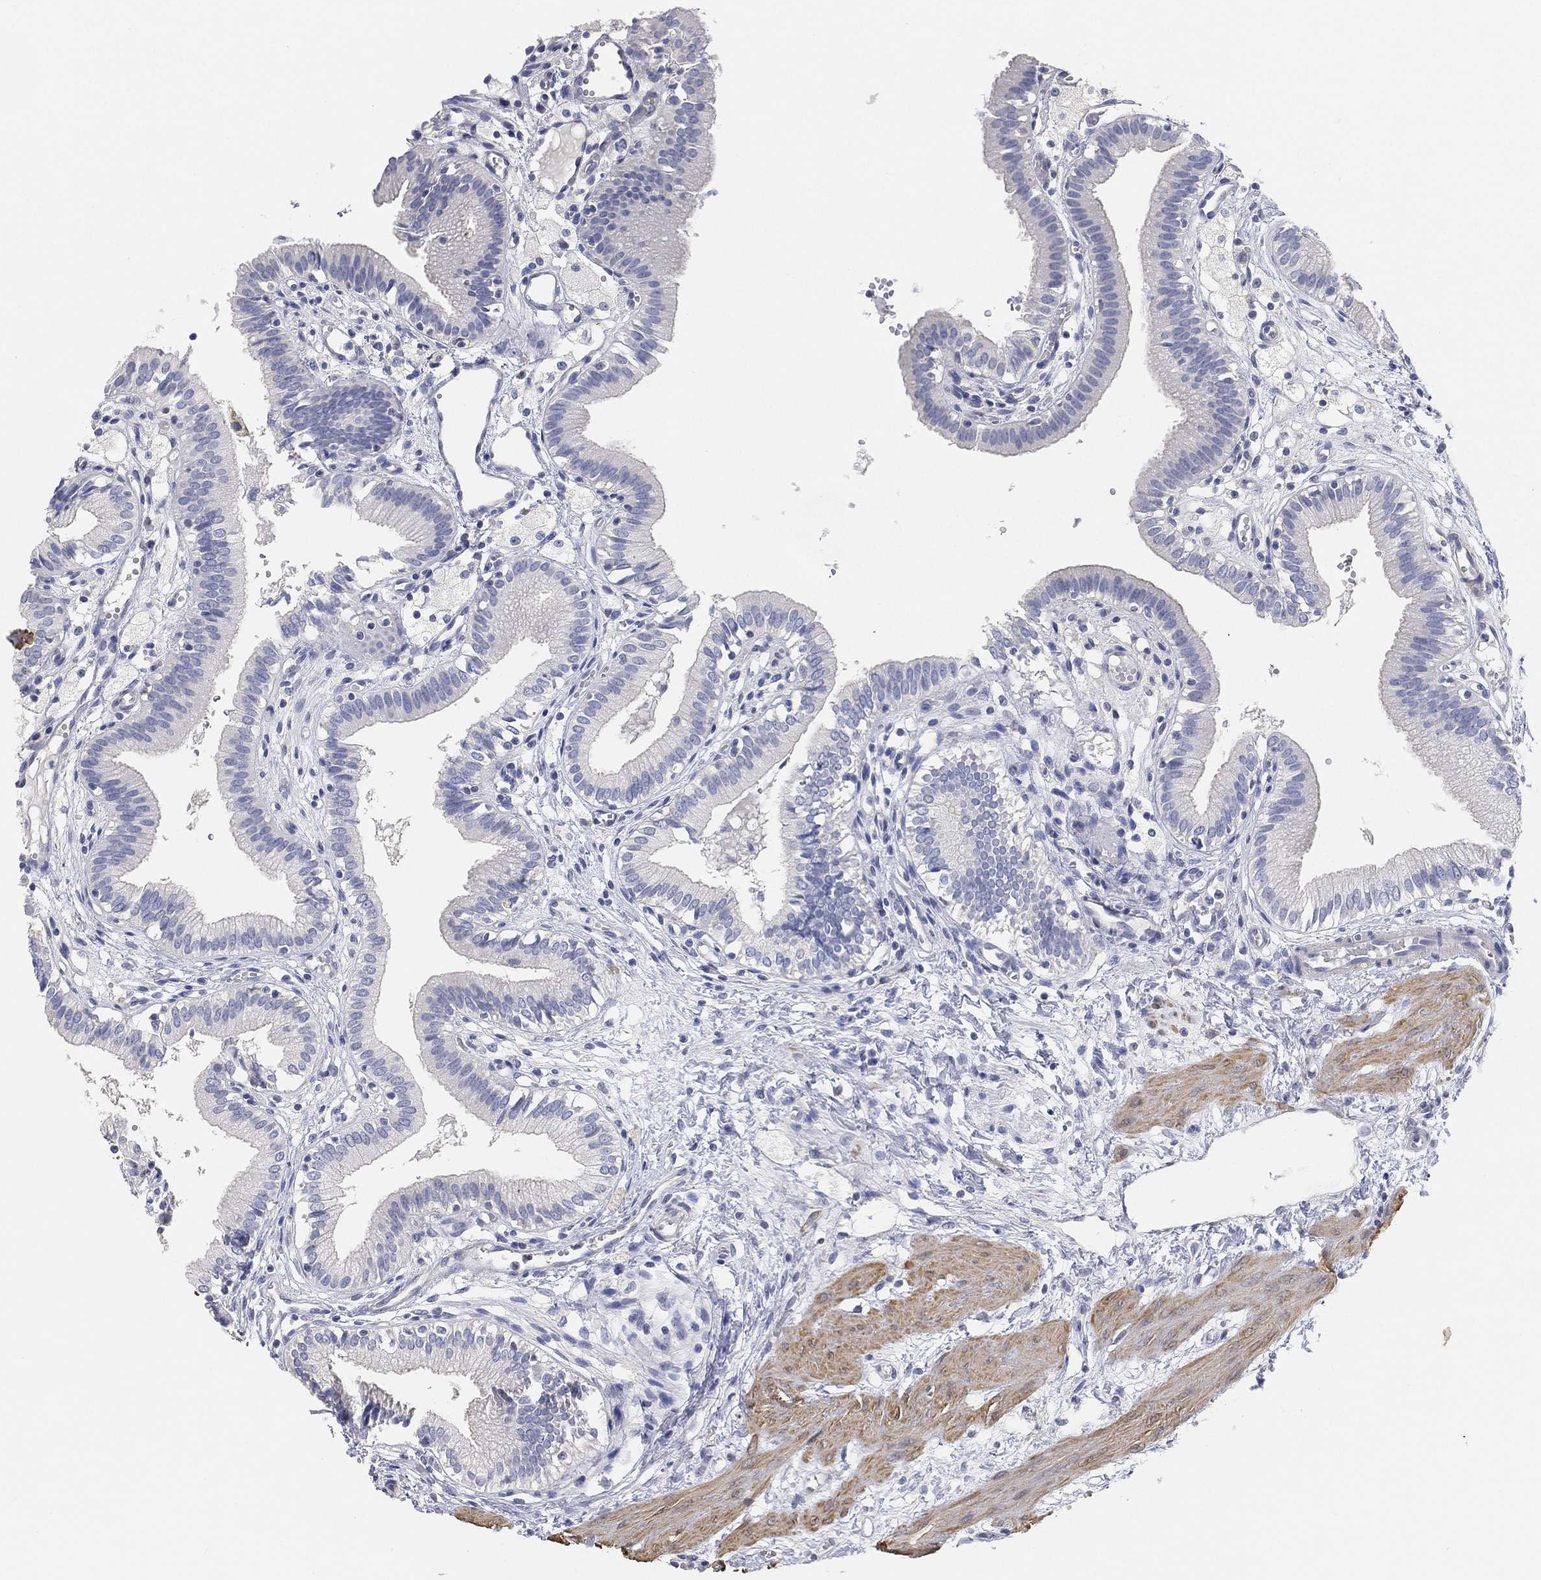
{"staining": {"intensity": "negative", "quantity": "none", "location": "none"}, "tissue": "gallbladder", "cell_type": "Glandular cells", "image_type": "normal", "snomed": [{"axis": "morphology", "description": "Normal tissue, NOS"}, {"axis": "topography", "description": "Gallbladder"}], "caption": "IHC micrograph of benign gallbladder: gallbladder stained with DAB (3,3'-diaminobenzidine) shows no significant protein staining in glandular cells. The staining was performed using DAB (3,3'-diaminobenzidine) to visualize the protein expression in brown, while the nuclei were stained in blue with hematoxylin (Magnification: 20x).", "gene": "FAM187B", "patient": {"sex": "female", "age": 24}}